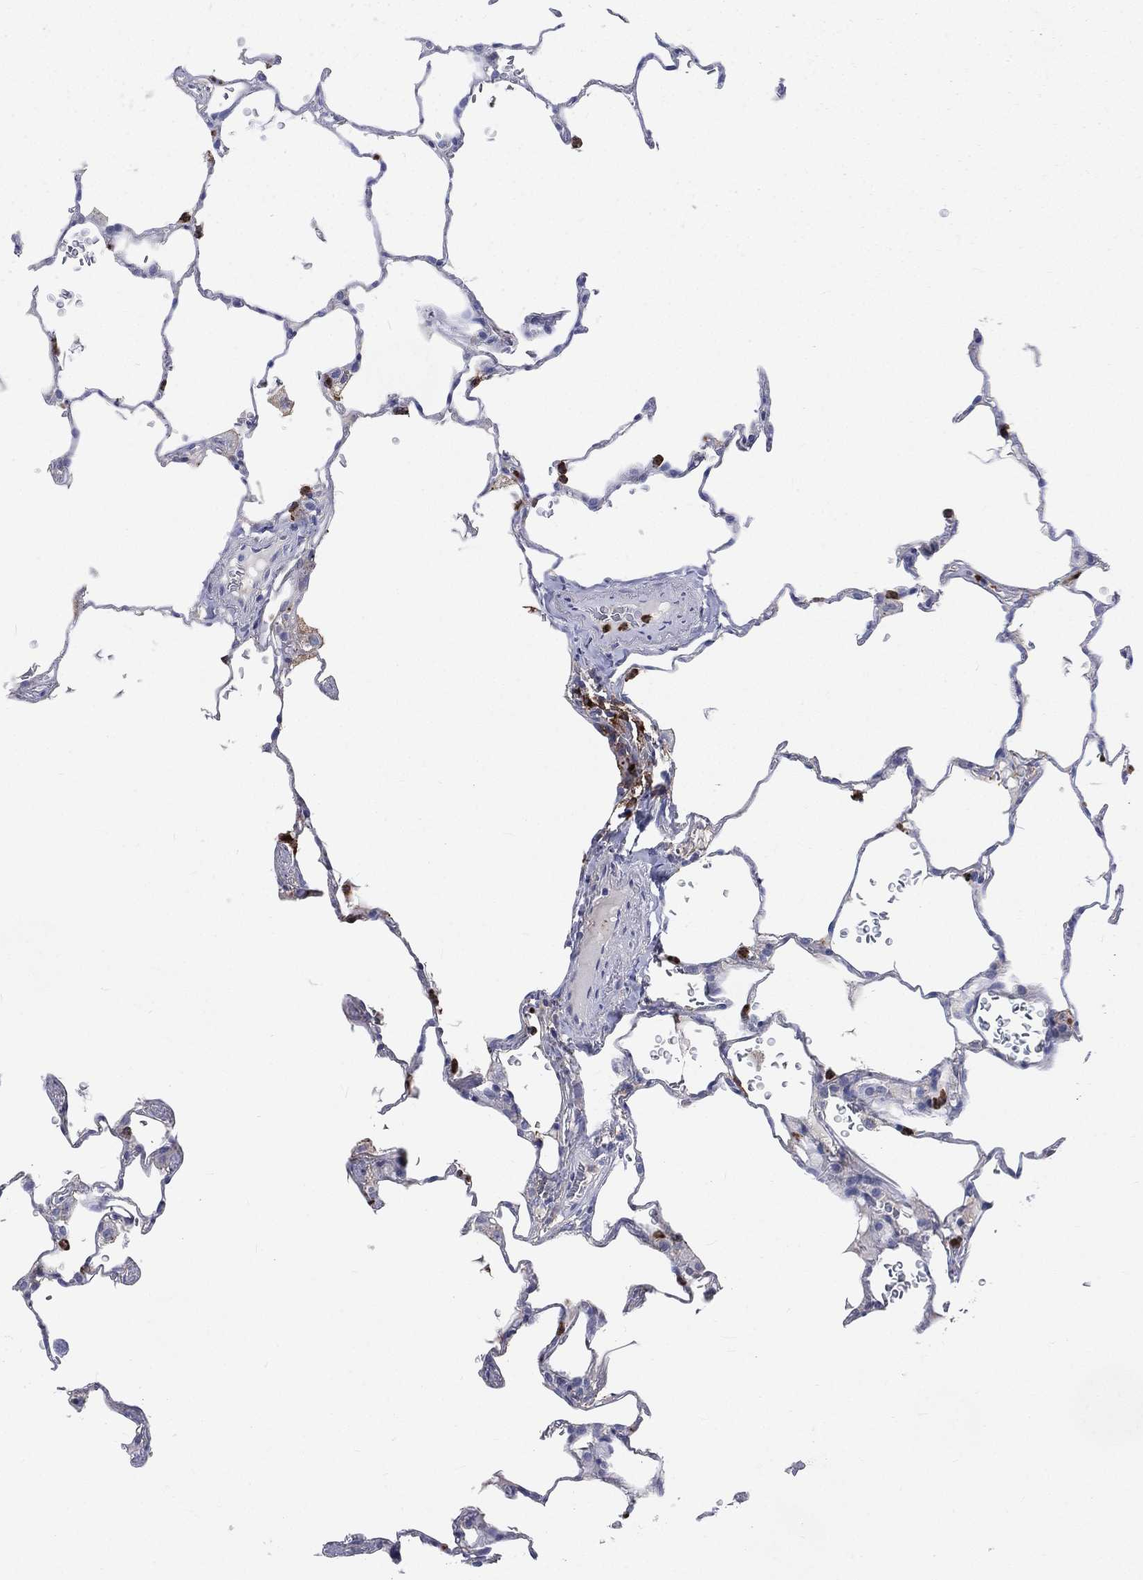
{"staining": {"intensity": "negative", "quantity": "none", "location": "none"}, "tissue": "lung", "cell_type": "Alveolar cells", "image_type": "normal", "snomed": [{"axis": "morphology", "description": "Normal tissue, NOS"}, {"axis": "morphology", "description": "Adenocarcinoma, metastatic, NOS"}, {"axis": "topography", "description": "Lung"}], "caption": "Alveolar cells show no significant expression in benign lung. Brightfield microscopy of IHC stained with DAB (brown) and hematoxylin (blue), captured at high magnification.", "gene": "BASP1", "patient": {"sex": "male", "age": 45}}